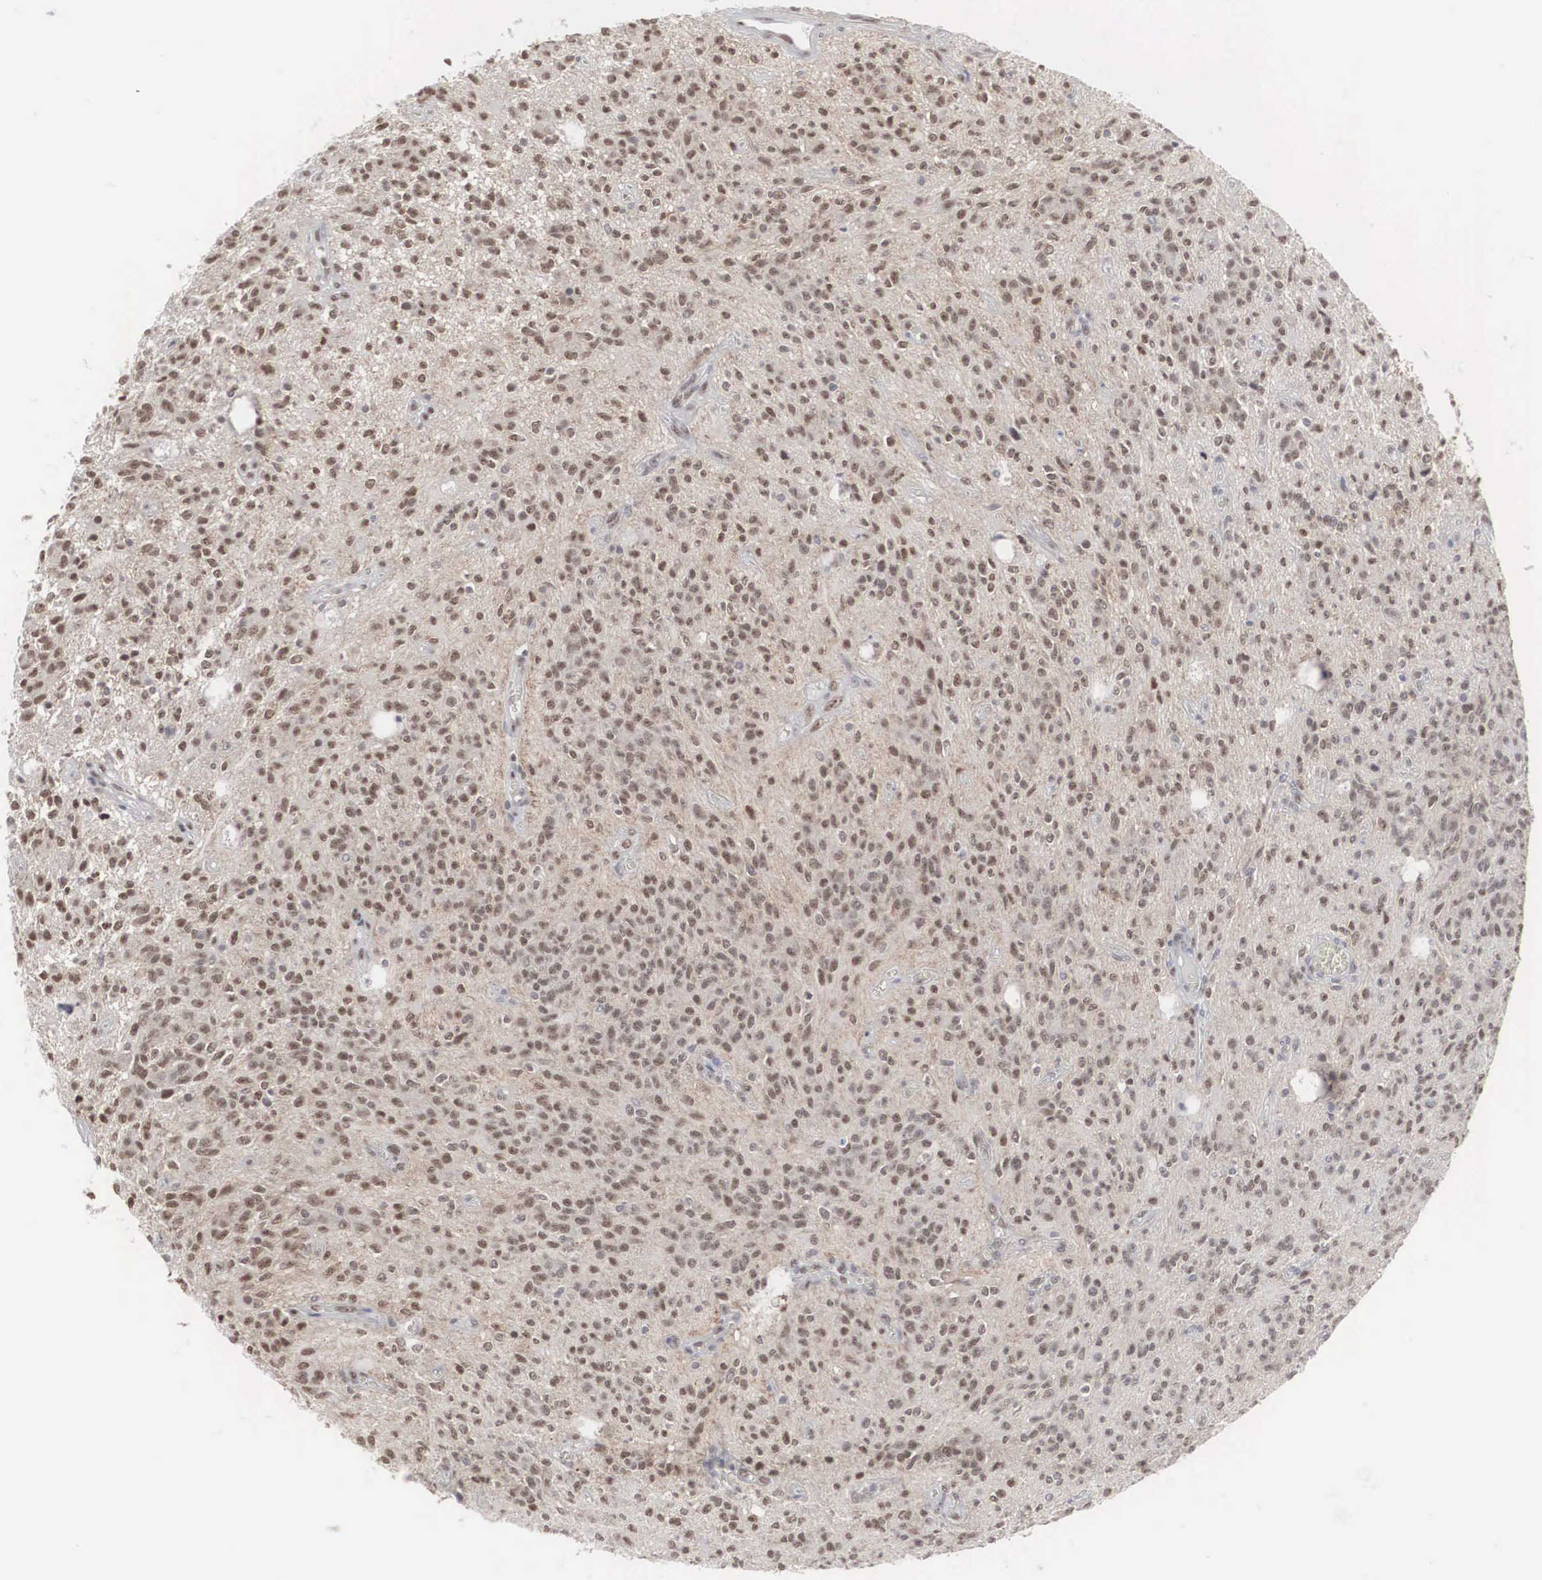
{"staining": {"intensity": "weak", "quantity": "25%-75%", "location": "nuclear"}, "tissue": "glioma", "cell_type": "Tumor cells", "image_type": "cancer", "snomed": [{"axis": "morphology", "description": "Glioma, malignant, Low grade"}, {"axis": "topography", "description": "Brain"}], "caption": "High-power microscopy captured an immunohistochemistry (IHC) histopathology image of glioma, revealing weak nuclear expression in approximately 25%-75% of tumor cells.", "gene": "AUTS2", "patient": {"sex": "female", "age": 15}}